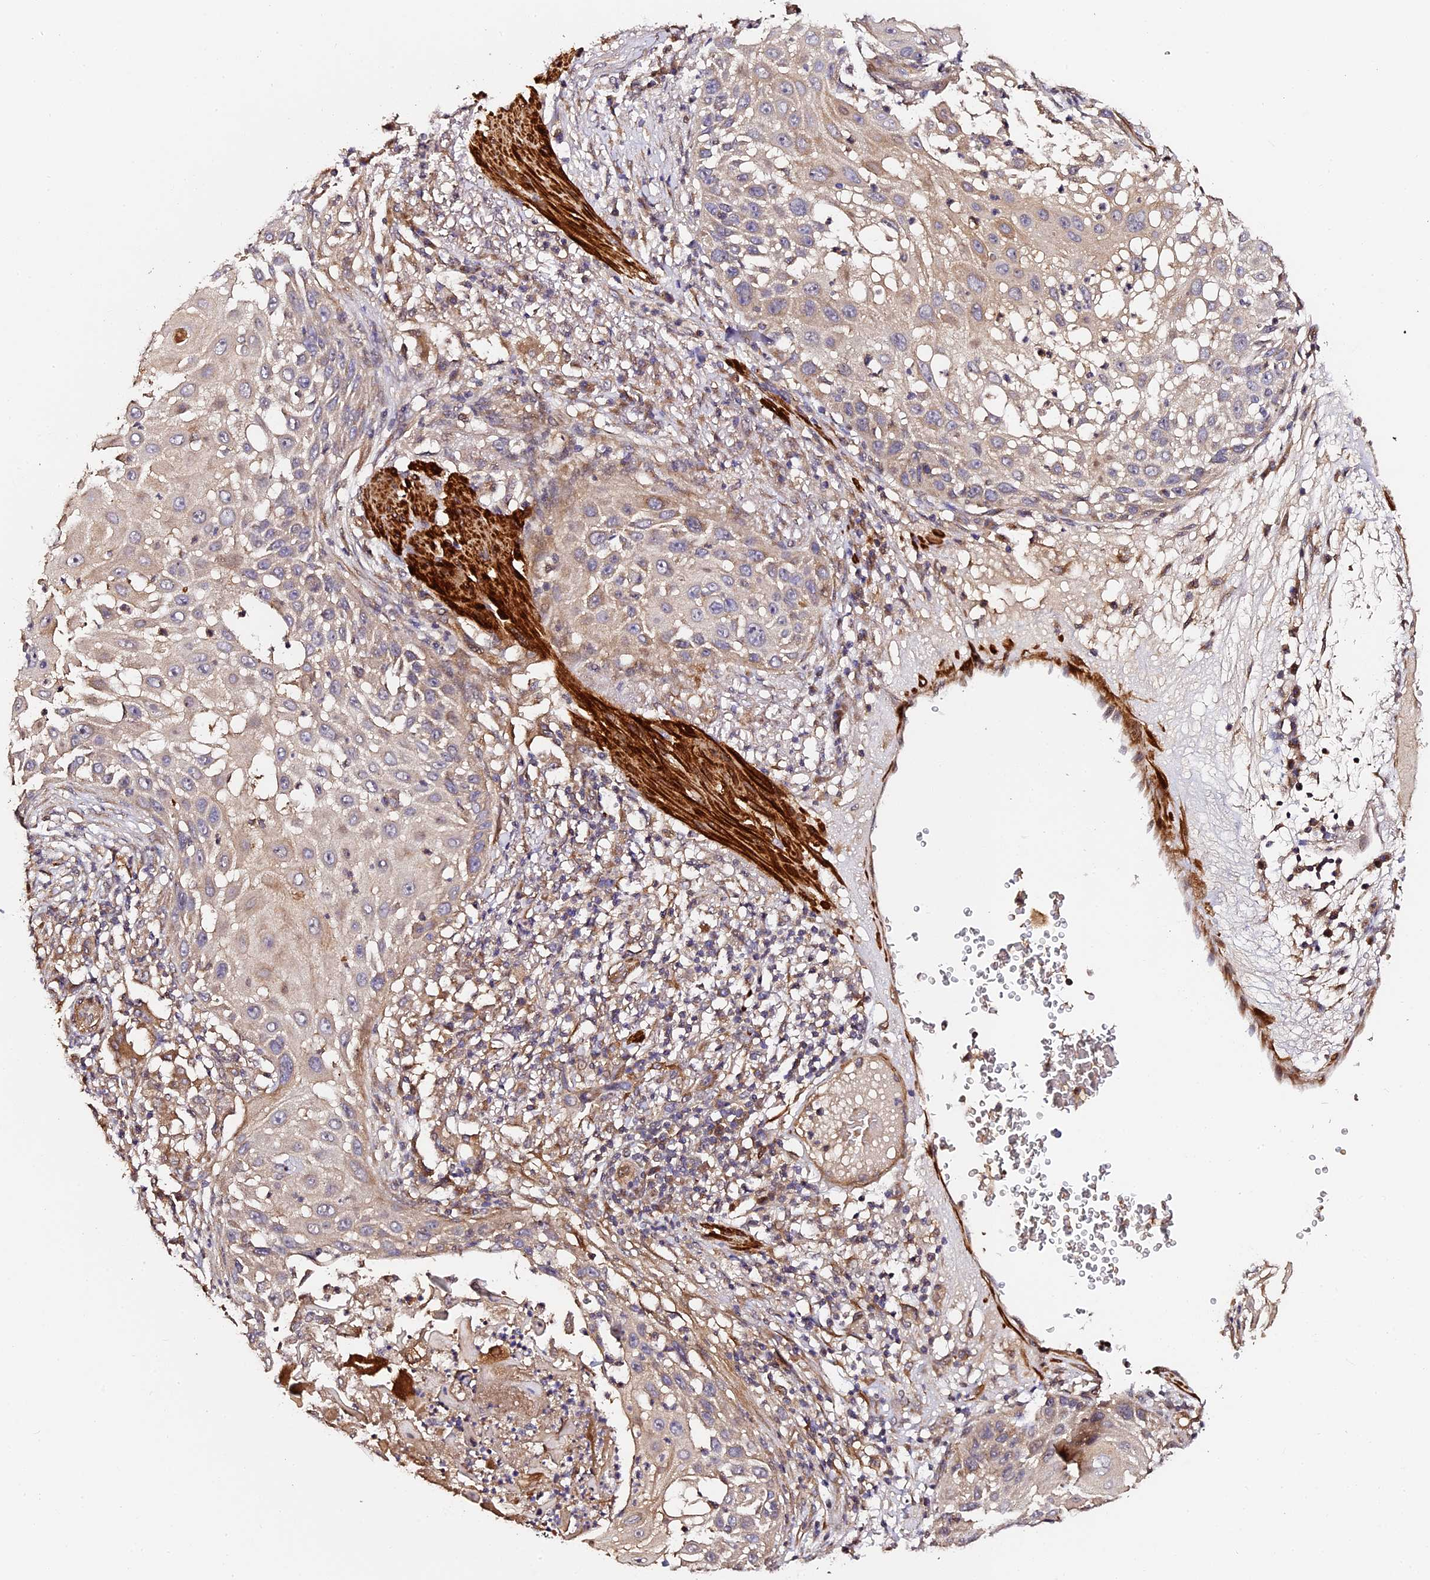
{"staining": {"intensity": "weak", "quantity": "25%-75%", "location": "cytoplasmic/membranous"}, "tissue": "skin cancer", "cell_type": "Tumor cells", "image_type": "cancer", "snomed": [{"axis": "morphology", "description": "Squamous cell carcinoma, NOS"}, {"axis": "topography", "description": "Skin"}], "caption": "About 25%-75% of tumor cells in human skin squamous cell carcinoma demonstrate weak cytoplasmic/membranous protein expression as visualized by brown immunohistochemical staining.", "gene": "TDO2", "patient": {"sex": "female", "age": 44}}